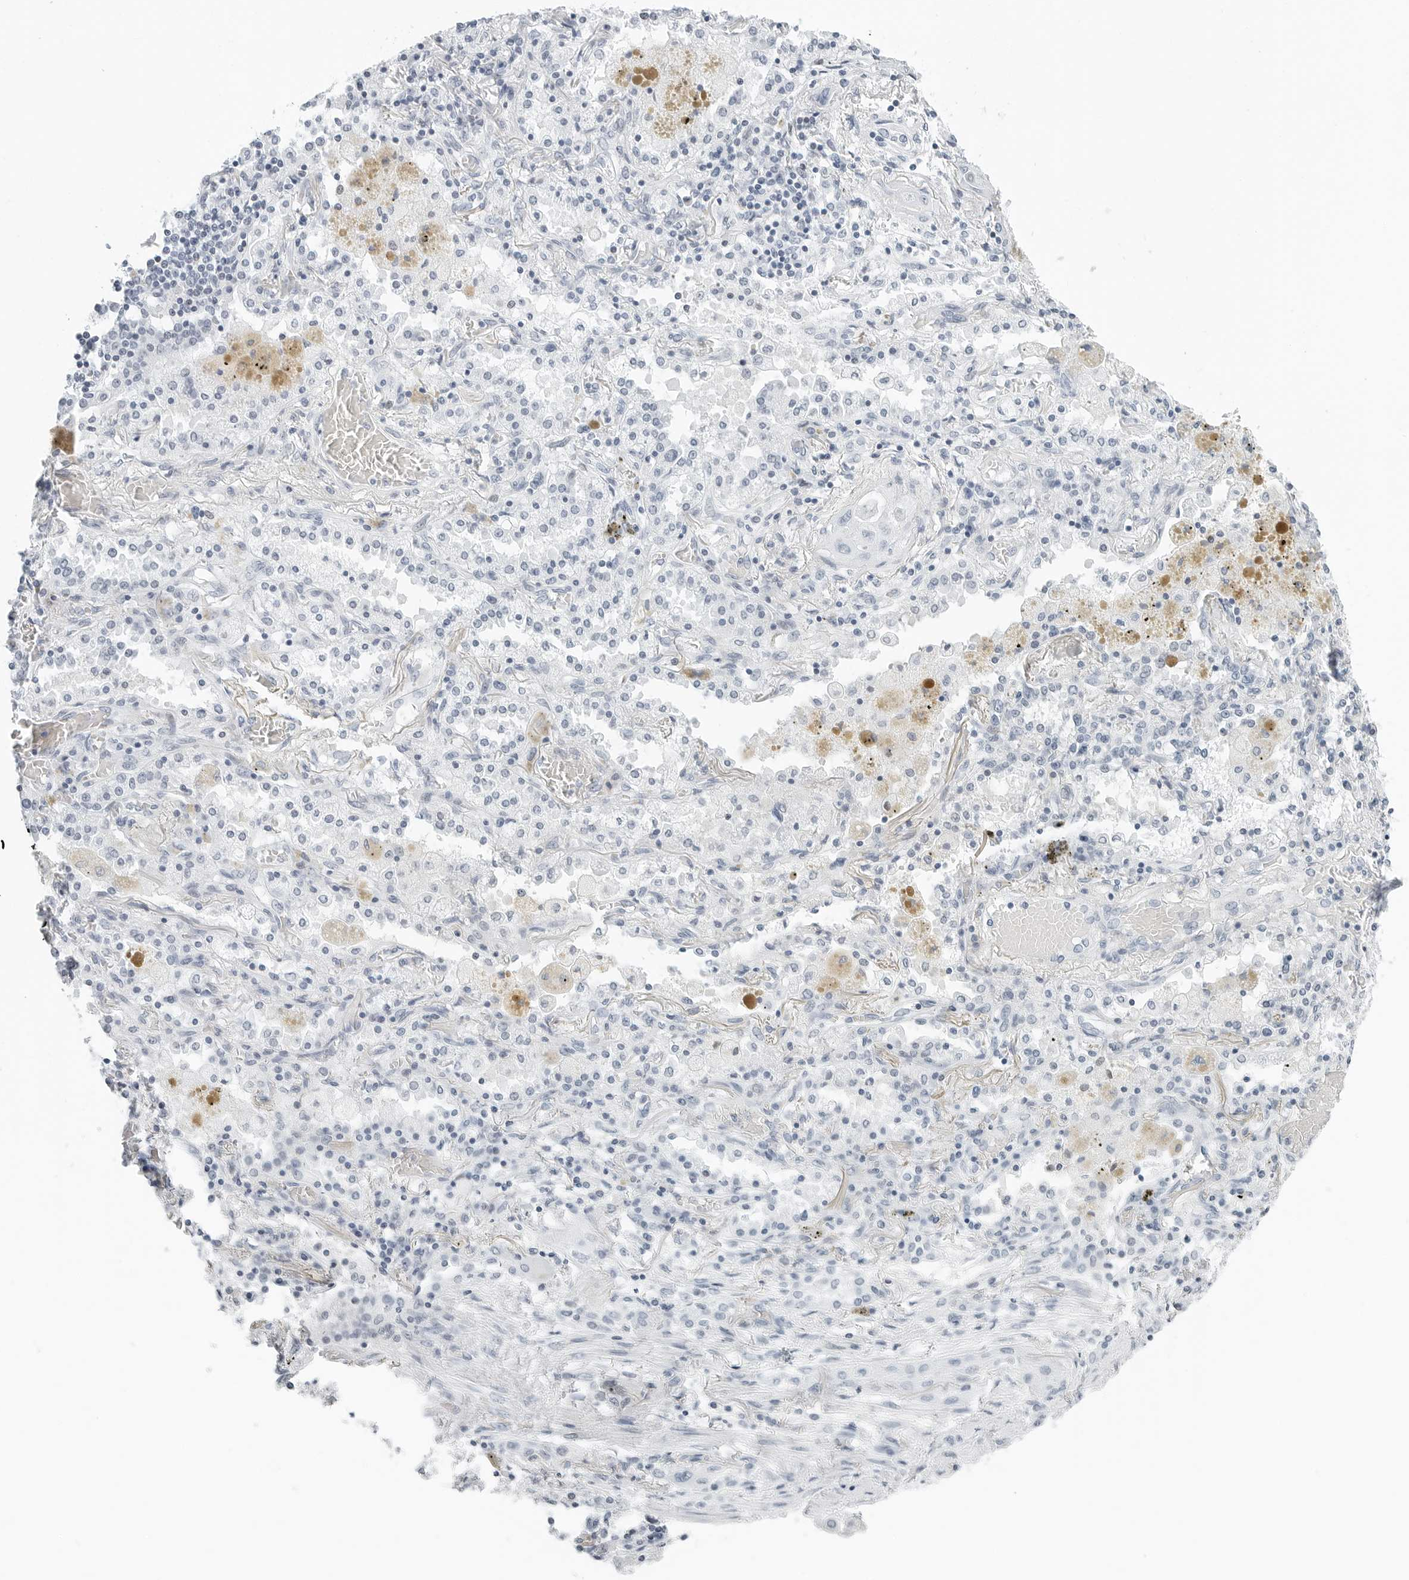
{"staining": {"intensity": "negative", "quantity": "none", "location": "none"}, "tissue": "lung cancer", "cell_type": "Tumor cells", "image_type": "cancer", "snomed": [{"axis": "morphology", "description": "Squamous cell carcinoma, NOS"}, {"axis": "topography", "description": "Lung"}], "caption": "There is no significant staining in tumor cells of lung cancer (squamous cell carcinoma). (DAB IHC visualized using brightfield microscopy, high magnification).", "gene": "NTMT2", "patient": {"sex": "female", "age": 47}}